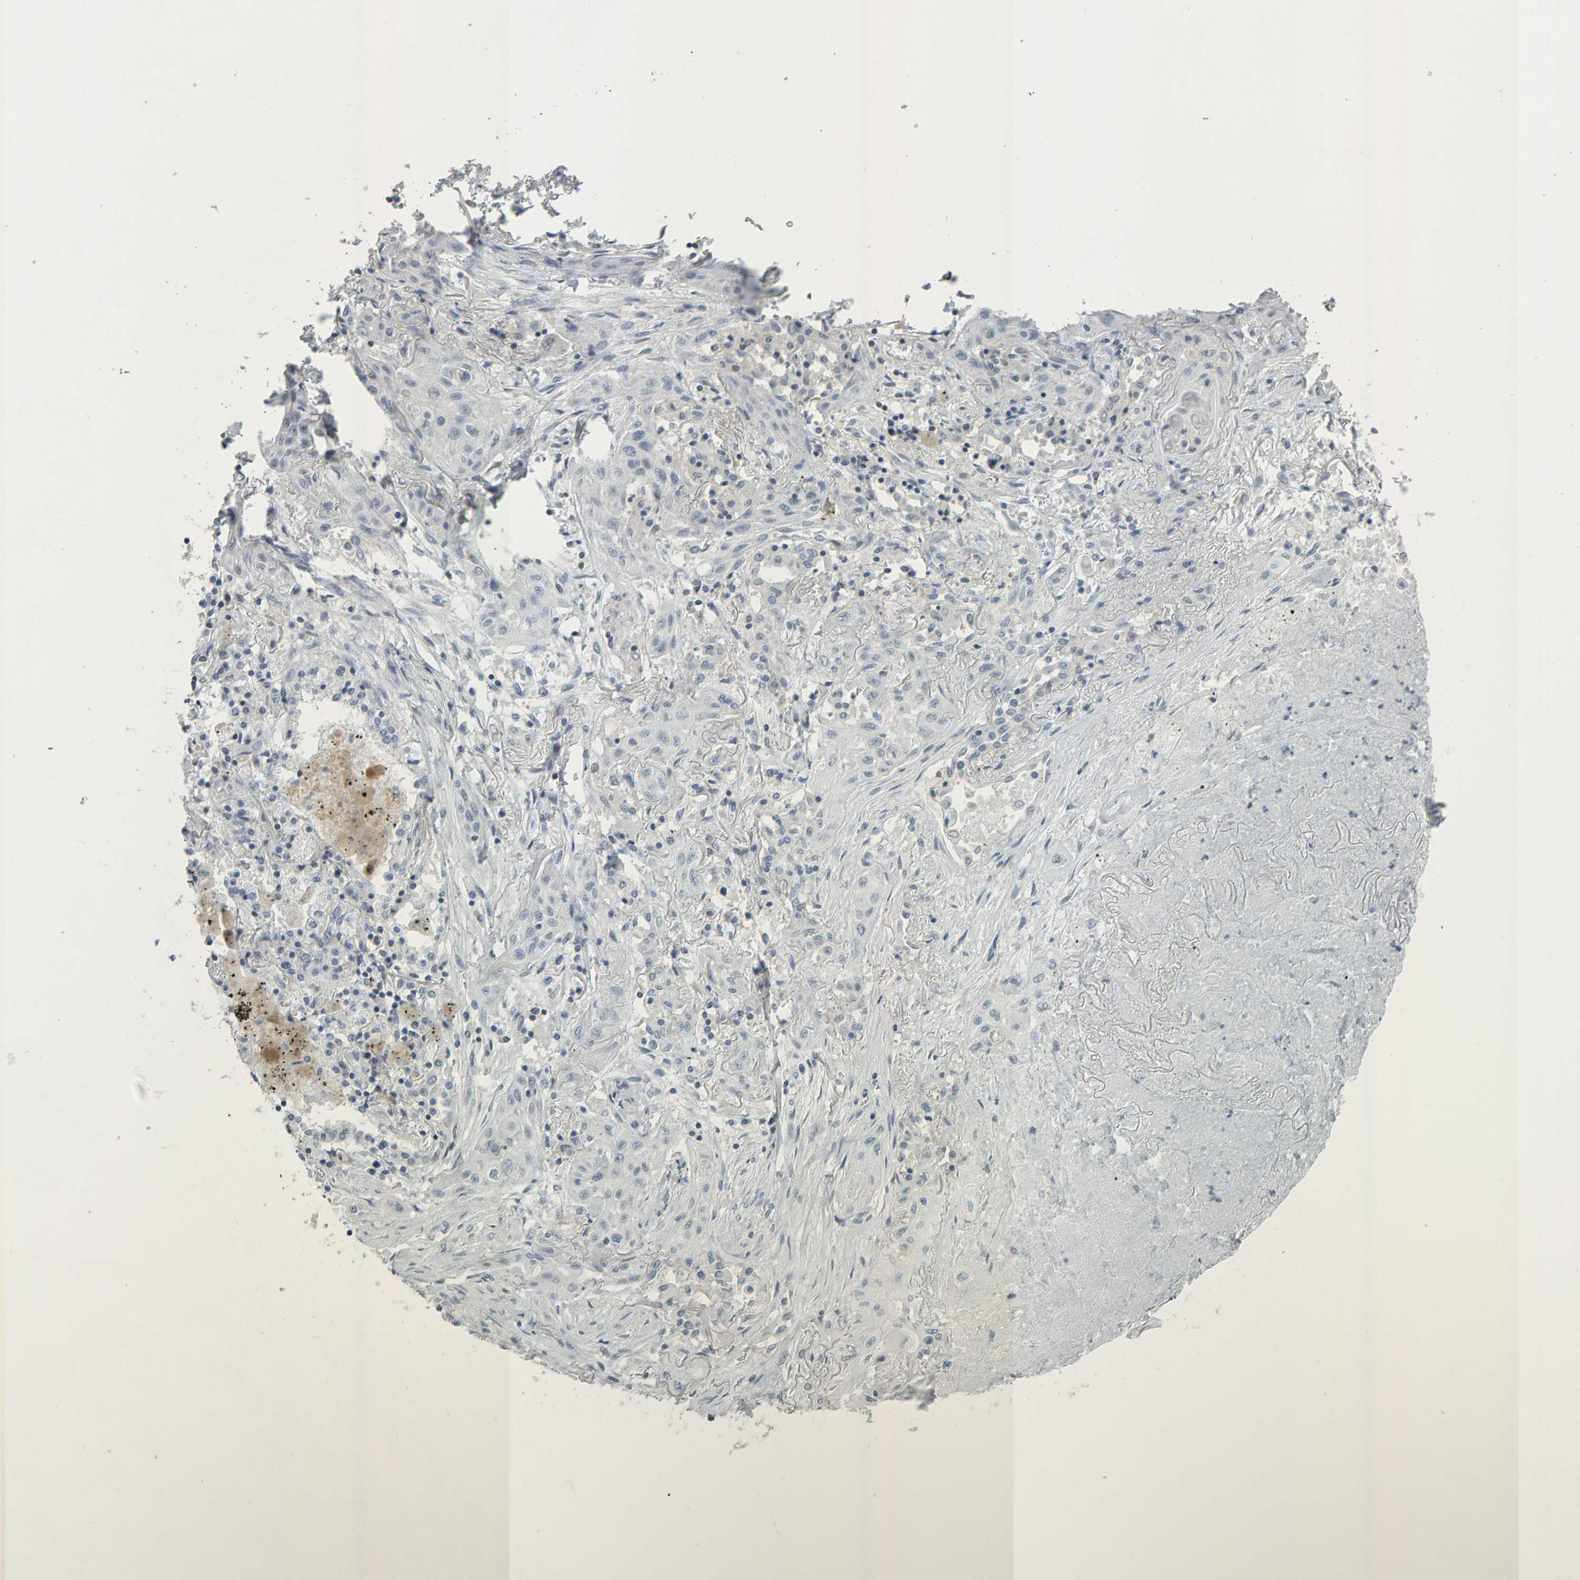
{"staining": {"intensity": "negative", "quantity": "none", "location": "none"}, "tissue": "lung cancer", "cell_type": "Tumor cells", "image_type": "cancer", "snomed": [{"axis": "morphology", "description": "Squamous cell carcinoma, NOS"}, {"axis": "topography", "description": "Lung"}], "caption": "Immunohistochemistry (IHC) photomicrograph of neoplastic tissue: human lung squamous cell carcinoma stained with DAB (3,3'-diaminobenzidine) exhibits no significant protein staining in tumor cells.", "gene": "PYY", "patient": {"sex": "female", "age": 47}}